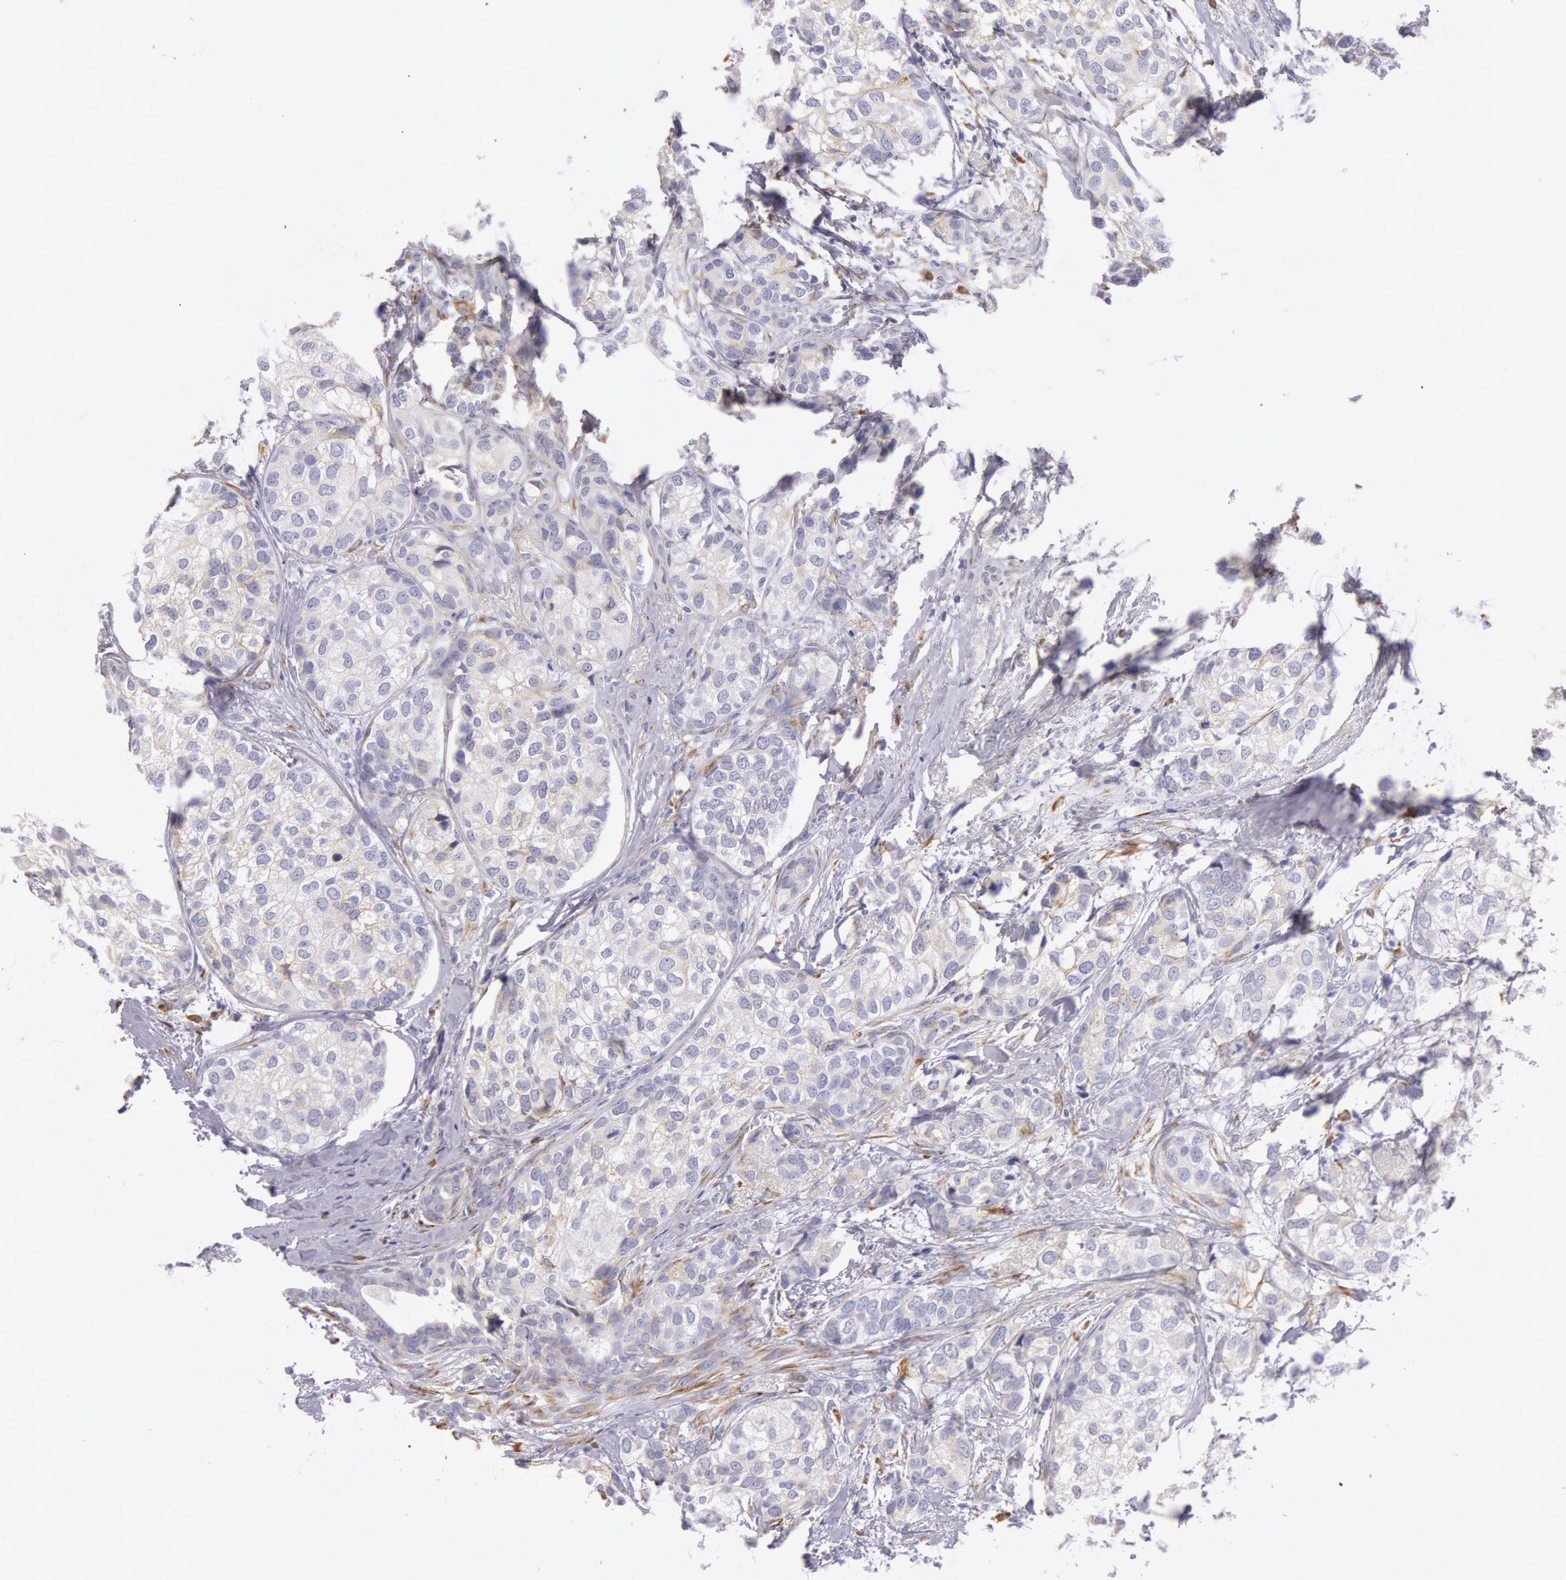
{"staining": {"intensity": "weak", "quantity": "25%-75%", "location": "cytoplasmic/membranous"}, "tissue": "breast cancer", "cell_type": "Tumor cells", "image_type": "cancer", "snomed": [{"axis": "morphology", "description": "Duct carcinoma"}, {"axis": "topography", "description": "Breast"}], "caption": "A brown stain labels weak cytoplasmic/membranous expression of a protein in human breast cancer tumor cells. The protein is shown in brown color, while the nuclei are stained blue.", "gene": "CIDEB", "patient": {"sex": "female", "age": 68}}